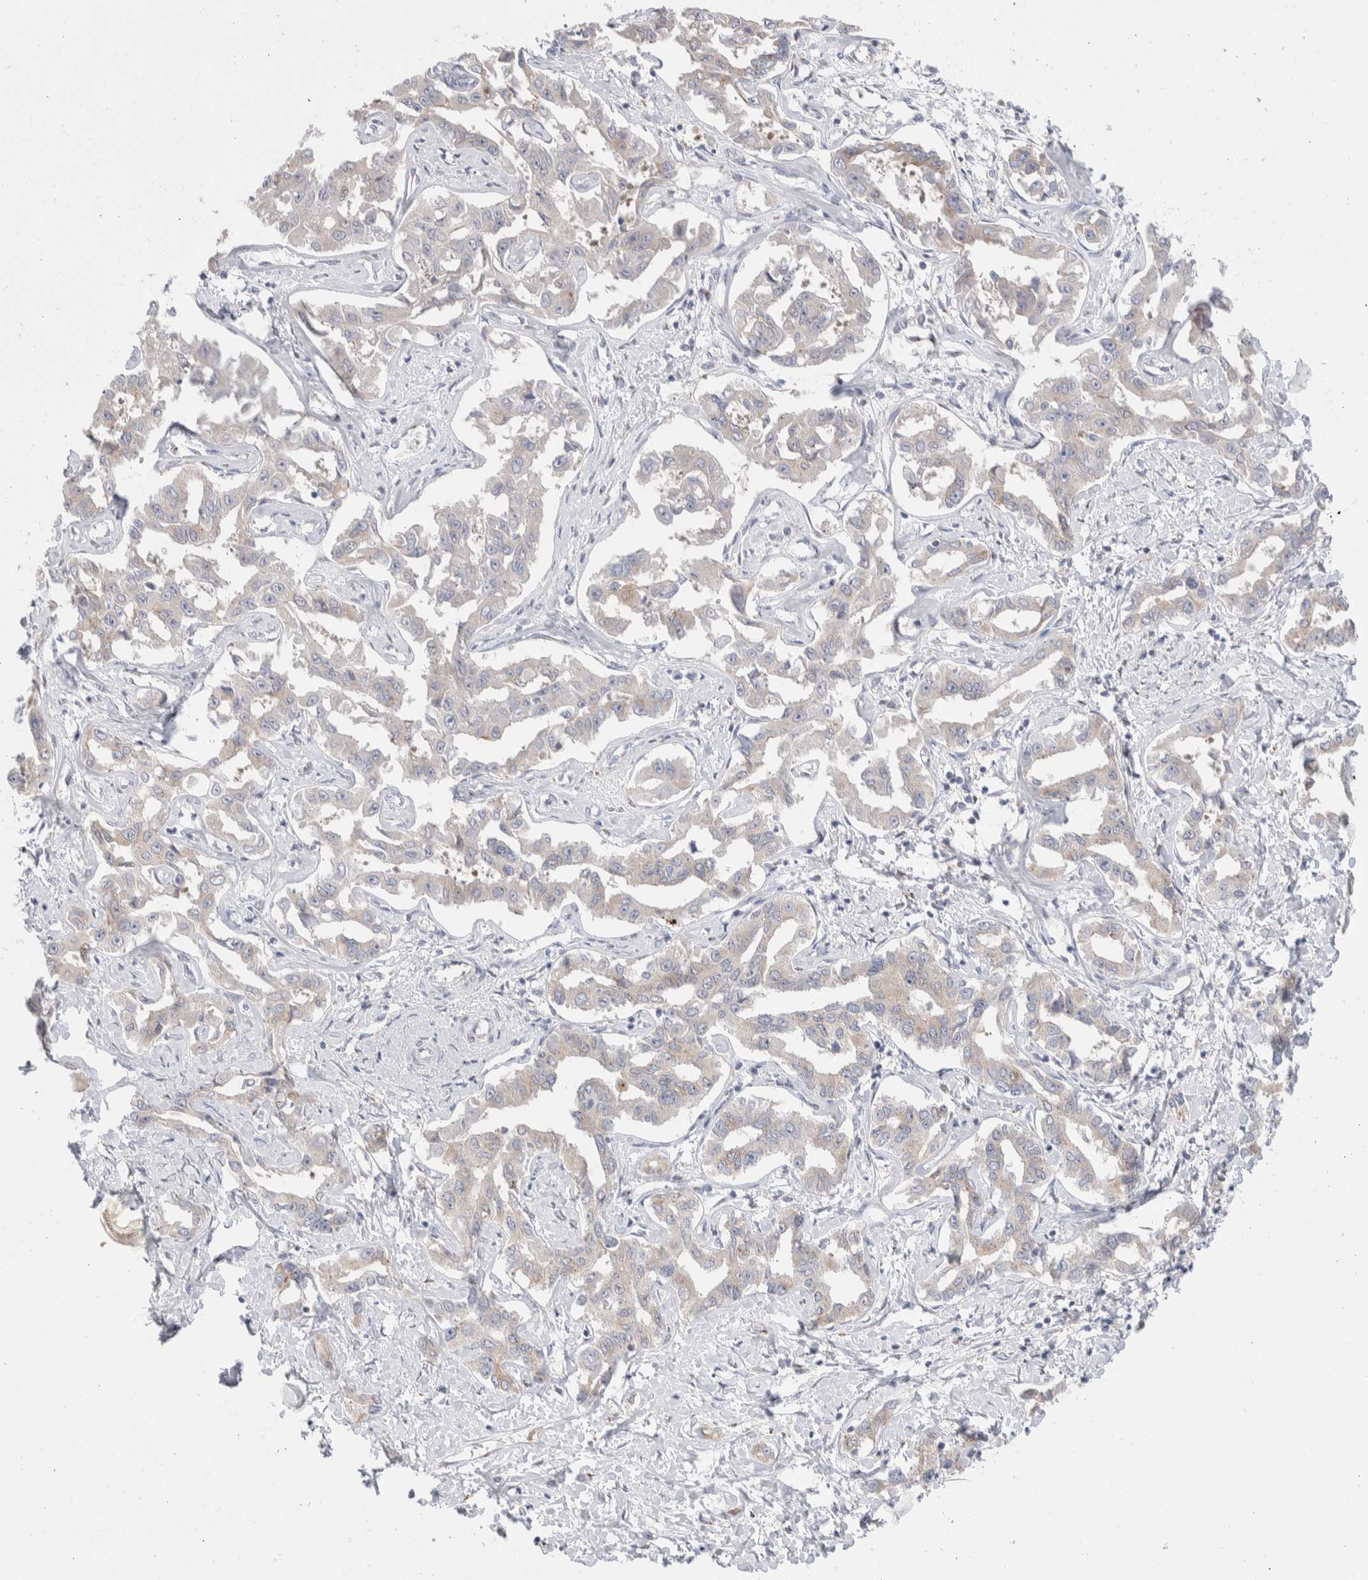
{"staining": {"intensity": "weak", "quantity": "<25%", "location": "cytoplasmic/membranous"}, "tissue": "liver cancer", "cell_type": "Tumor cells", "image_type": "cancer", "snomed": [{"axis": "morphology", "description": "Cholangiocarcinoma"}, {"axis": "topography", "description": "Liver"}], "caption": "An image of liver cancer stained for a protein displays no brown staining in tumor cells.", "gene": "C1orf112", "patient": {"sex": "male", "age": 59}}